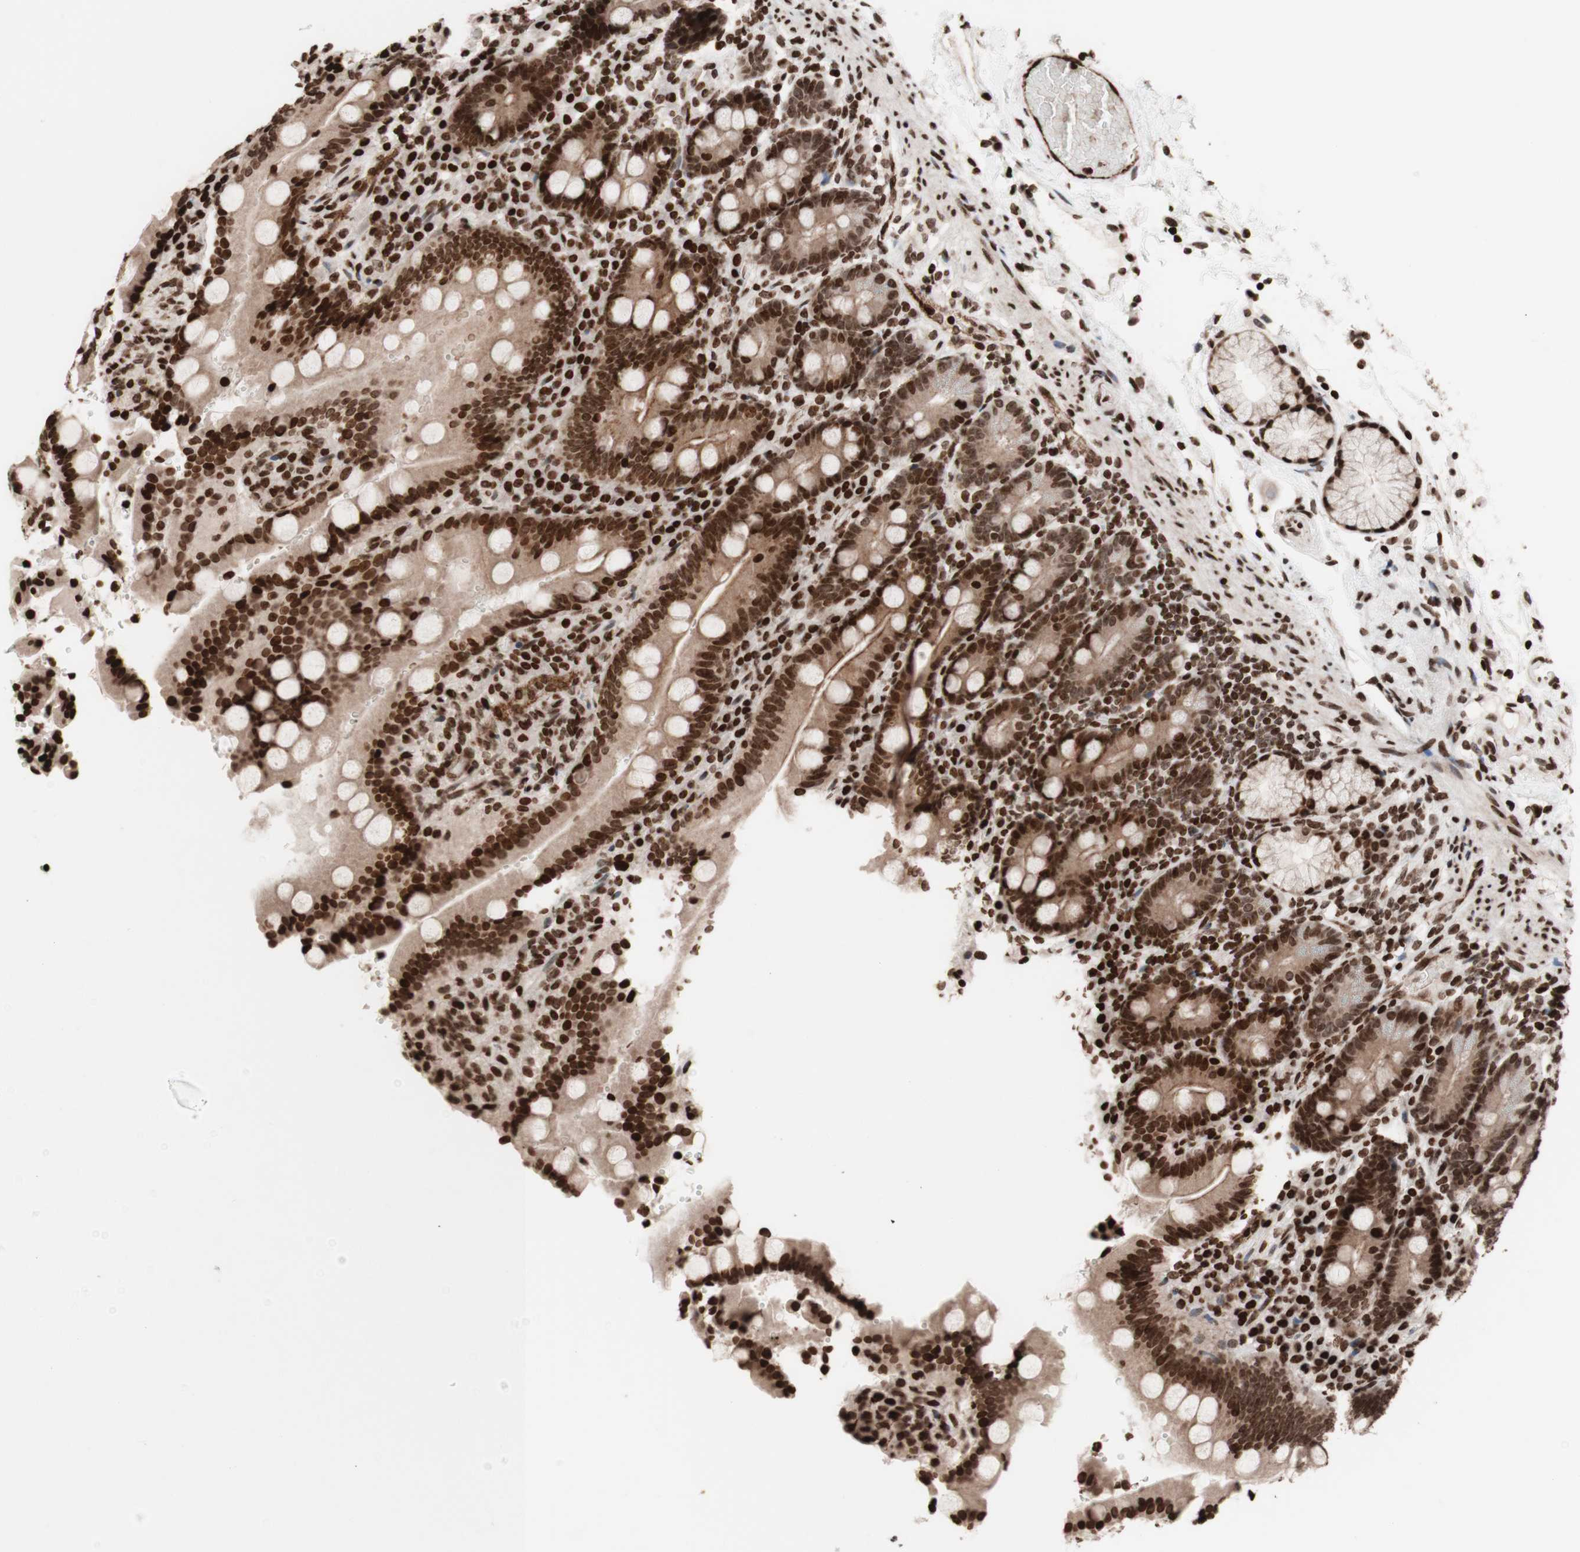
{"staining": {"intensity": "strong", "quantity": ">75%", "location": "cytoplasmic/membranous,nuclear"}, "tissue": "duodenum", "cell_type": "Glandular cells", "image_type": "normal", "snomed": [{"axis": "morphology", "description": "Normal tissue, NOS"}, {"axis": "topography", "description": "Small intestine, NOS"}], "caption": "Protein staining reveals strong cytoplasmic/membranous,nuclear staining in approximately >75% of glandular cells in benign duodenum. The staining was performed using DAB (3,3'-diaminobenzidine), with brown indicating positive protein expression. Nuclei are stained blue with hematoxylin.", "gene": "NCAPD2", "patient": {"sex": "female", "age": 71}}